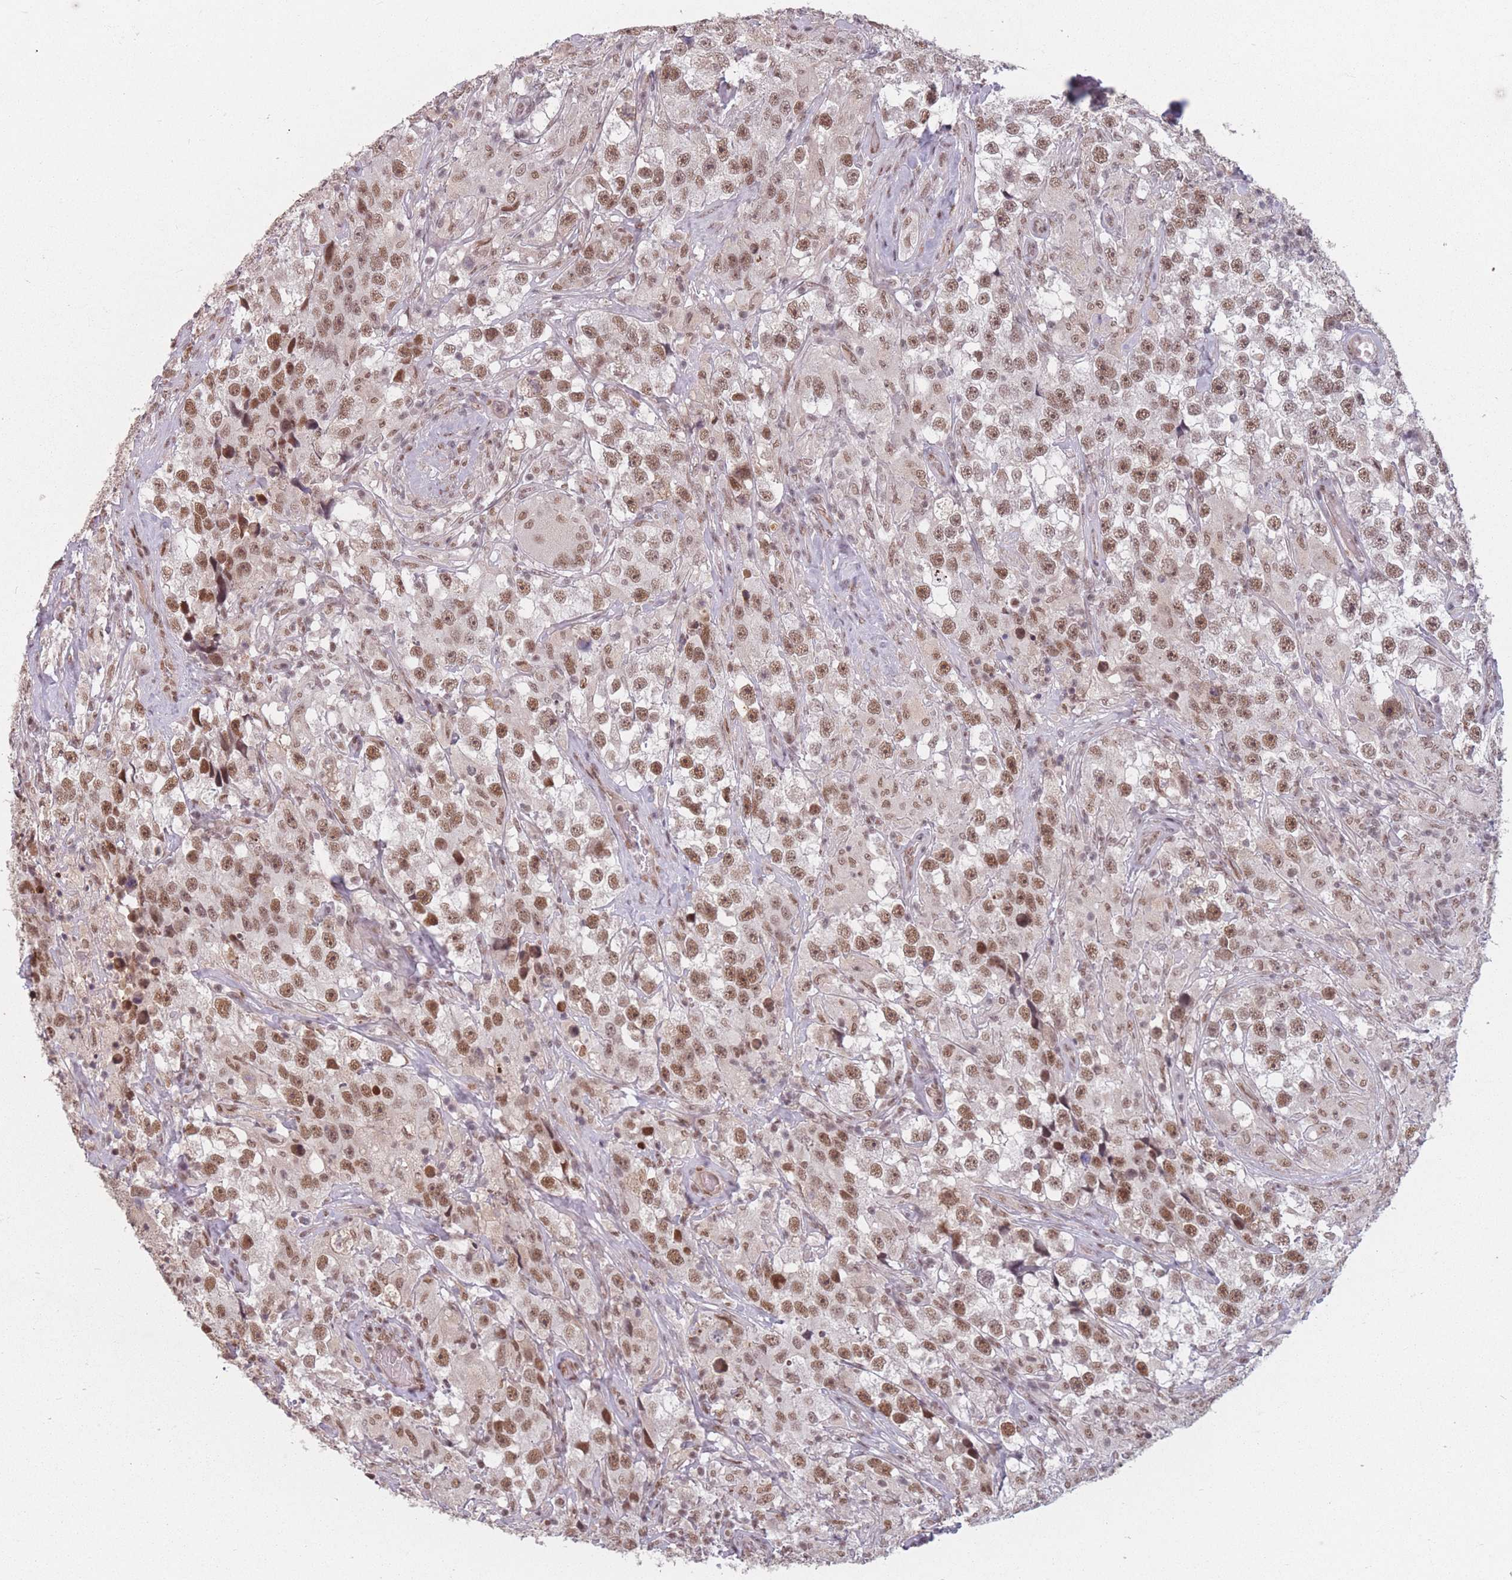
{"staining": {"intensity": "moderate", "quantity": ">75%", "location": "nuclear"}, "tissue": "testis cancer", "cell_type": "Tumor cells", "image_type": "cancer", "snomed": [{"axis": "morphology", "description": "Seminoma, NOS"}, {"axis": "topography", "description": "Testis"}], "caption": "Protein staining by immunohistochemistry exhibits moderate nuclear staining in approximately >75% of tumor cells in testis seminoma.", "gene": "SUPT6H", "patient": {"sex": "male", "age": 46}}